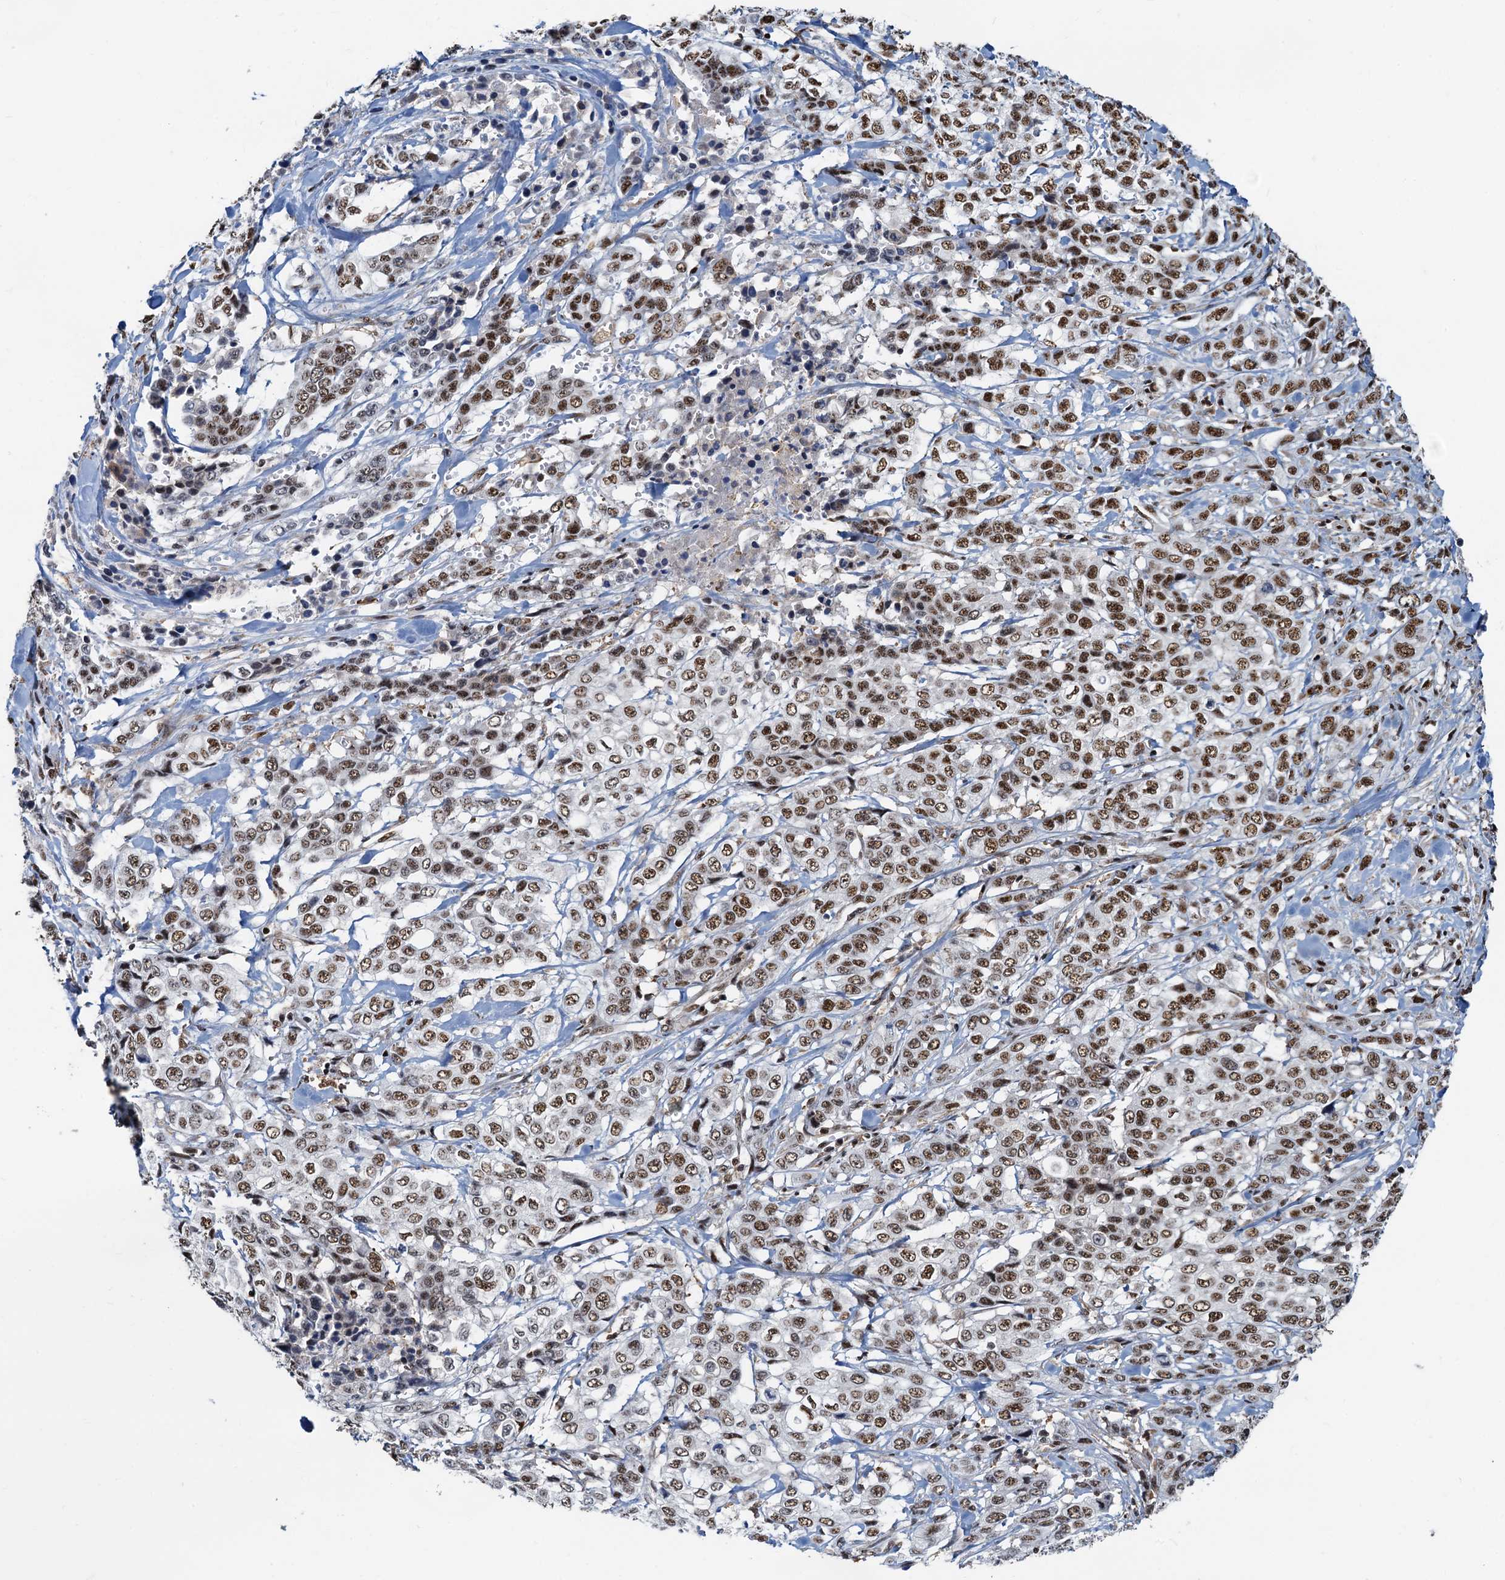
{"staining": {"intensity": "strong", "quantity": ">75%", "location": "nuclear"}, "tissue": "stomach cancer", "cell_type": "Tumor cells", "image_type": "cancer", "snomed": [{"axis": "morphology", "description": "Adenocarcinoma, NOS"}, {"axis": "topography", "description": "Stomach, upper"}], "caption": "Protein expression analysis of stomach cancer (adenocarcinoma) demonstrates strong nuclear expression in approximately >75% of tumor cells. (IHC, brightfield microscopy, high magnification).", "gene": "RBM26", "patient": {"sex": "male", "age": 62}}